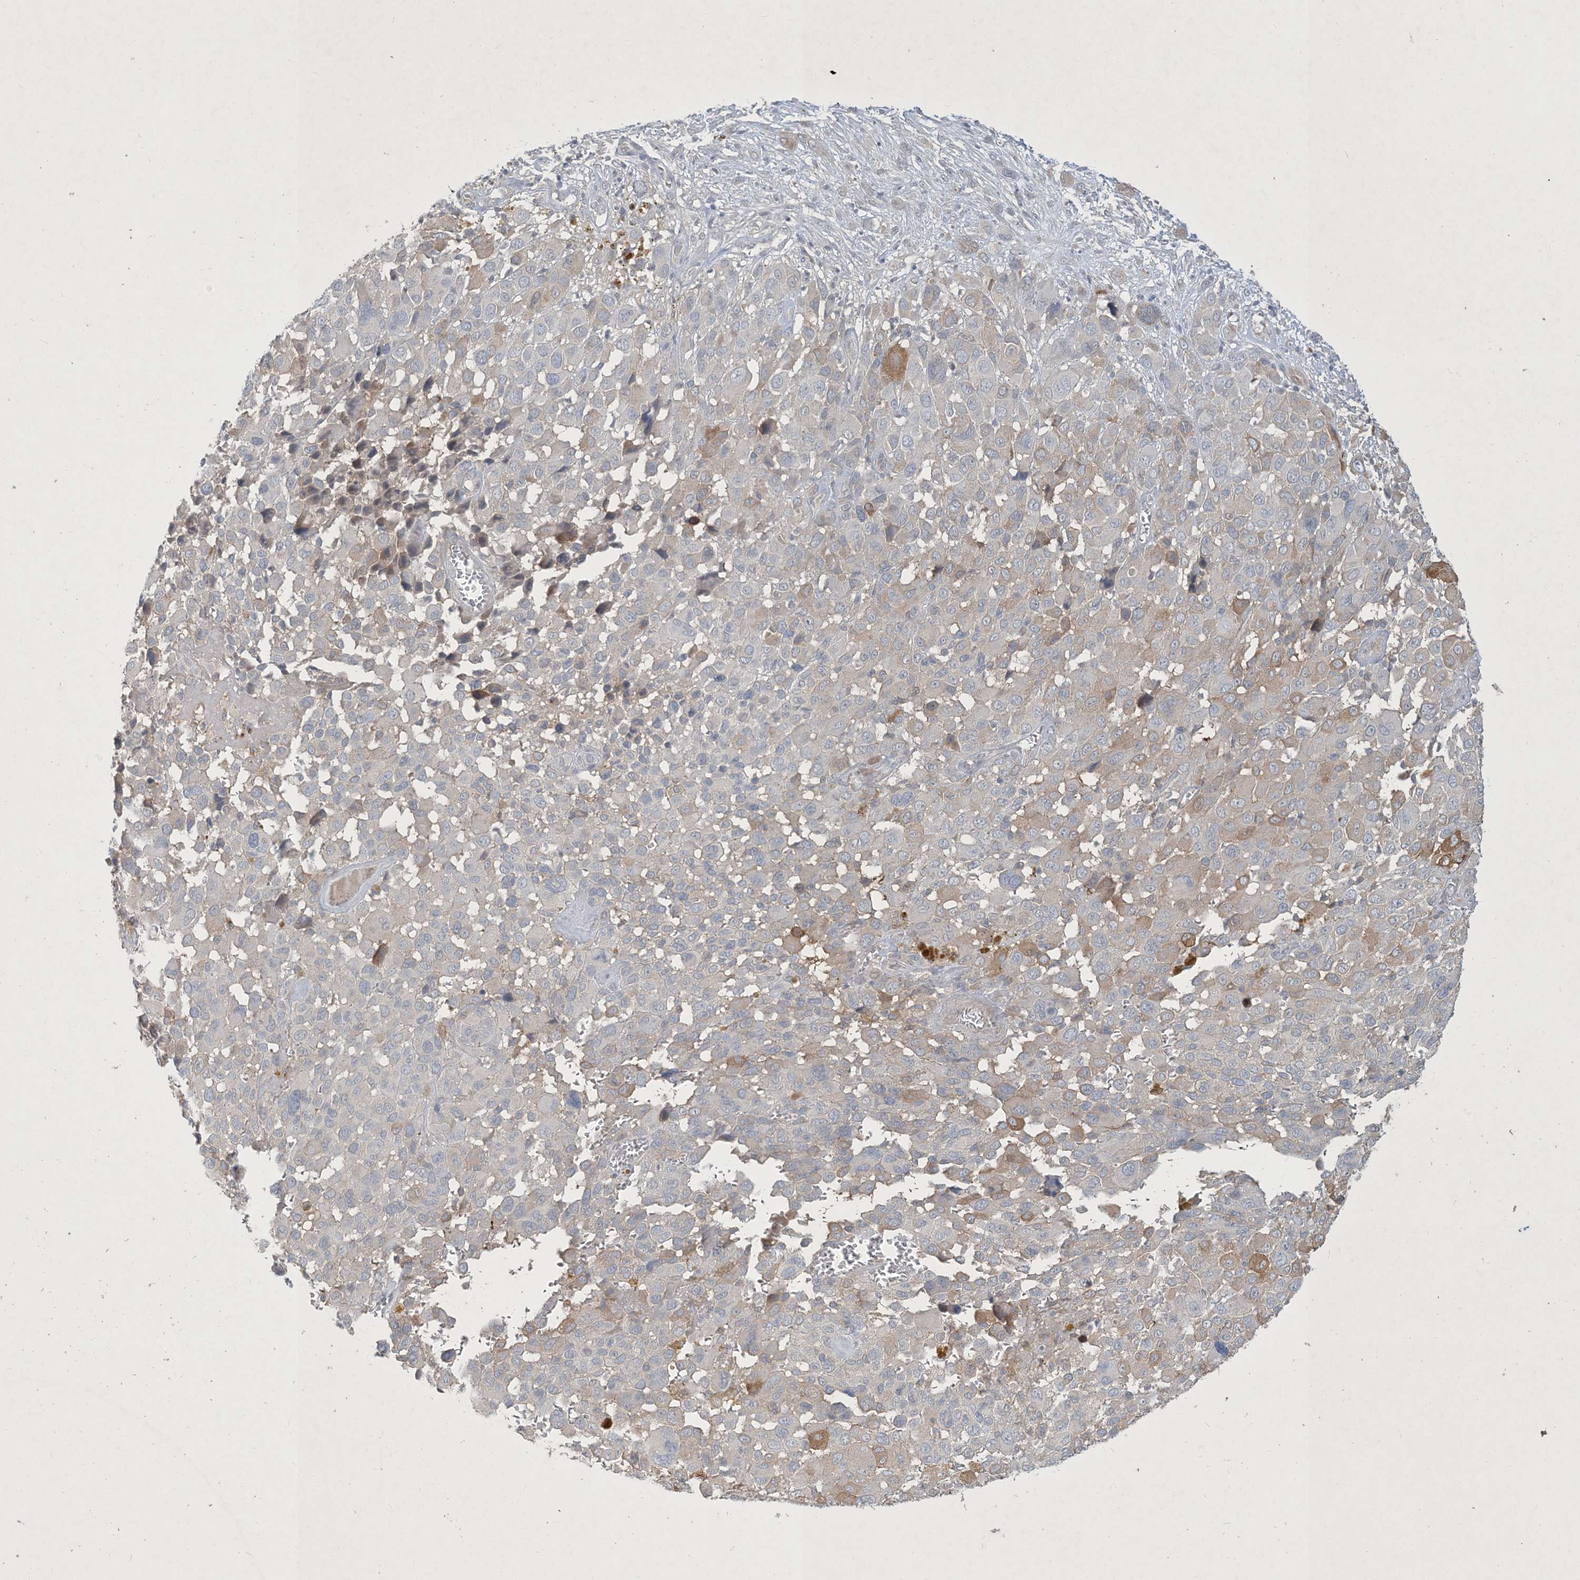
{"staining": {"intensity": "moderate", "quantity": "<25%", "location": "cytoplasmic/membranous"}, "tissue": "melanoma", "cell_type": "Tumor cells", "image_type": "cancer", "snomed": [{"axis": "morphology", "description": "Malignant melanoma, NOS"}, {"axis": "topography", "description": "Skin of trunk"}], "caption": "A brown stain labels moderate cytoplasmic/membranous staining of a protein in human malignant melanoma tumor cells. The protein of interest is shown in brown color, while the nuclei are stained blue.", "gene": "CDS1", "patient": {"sex": "male", "age": 71}}